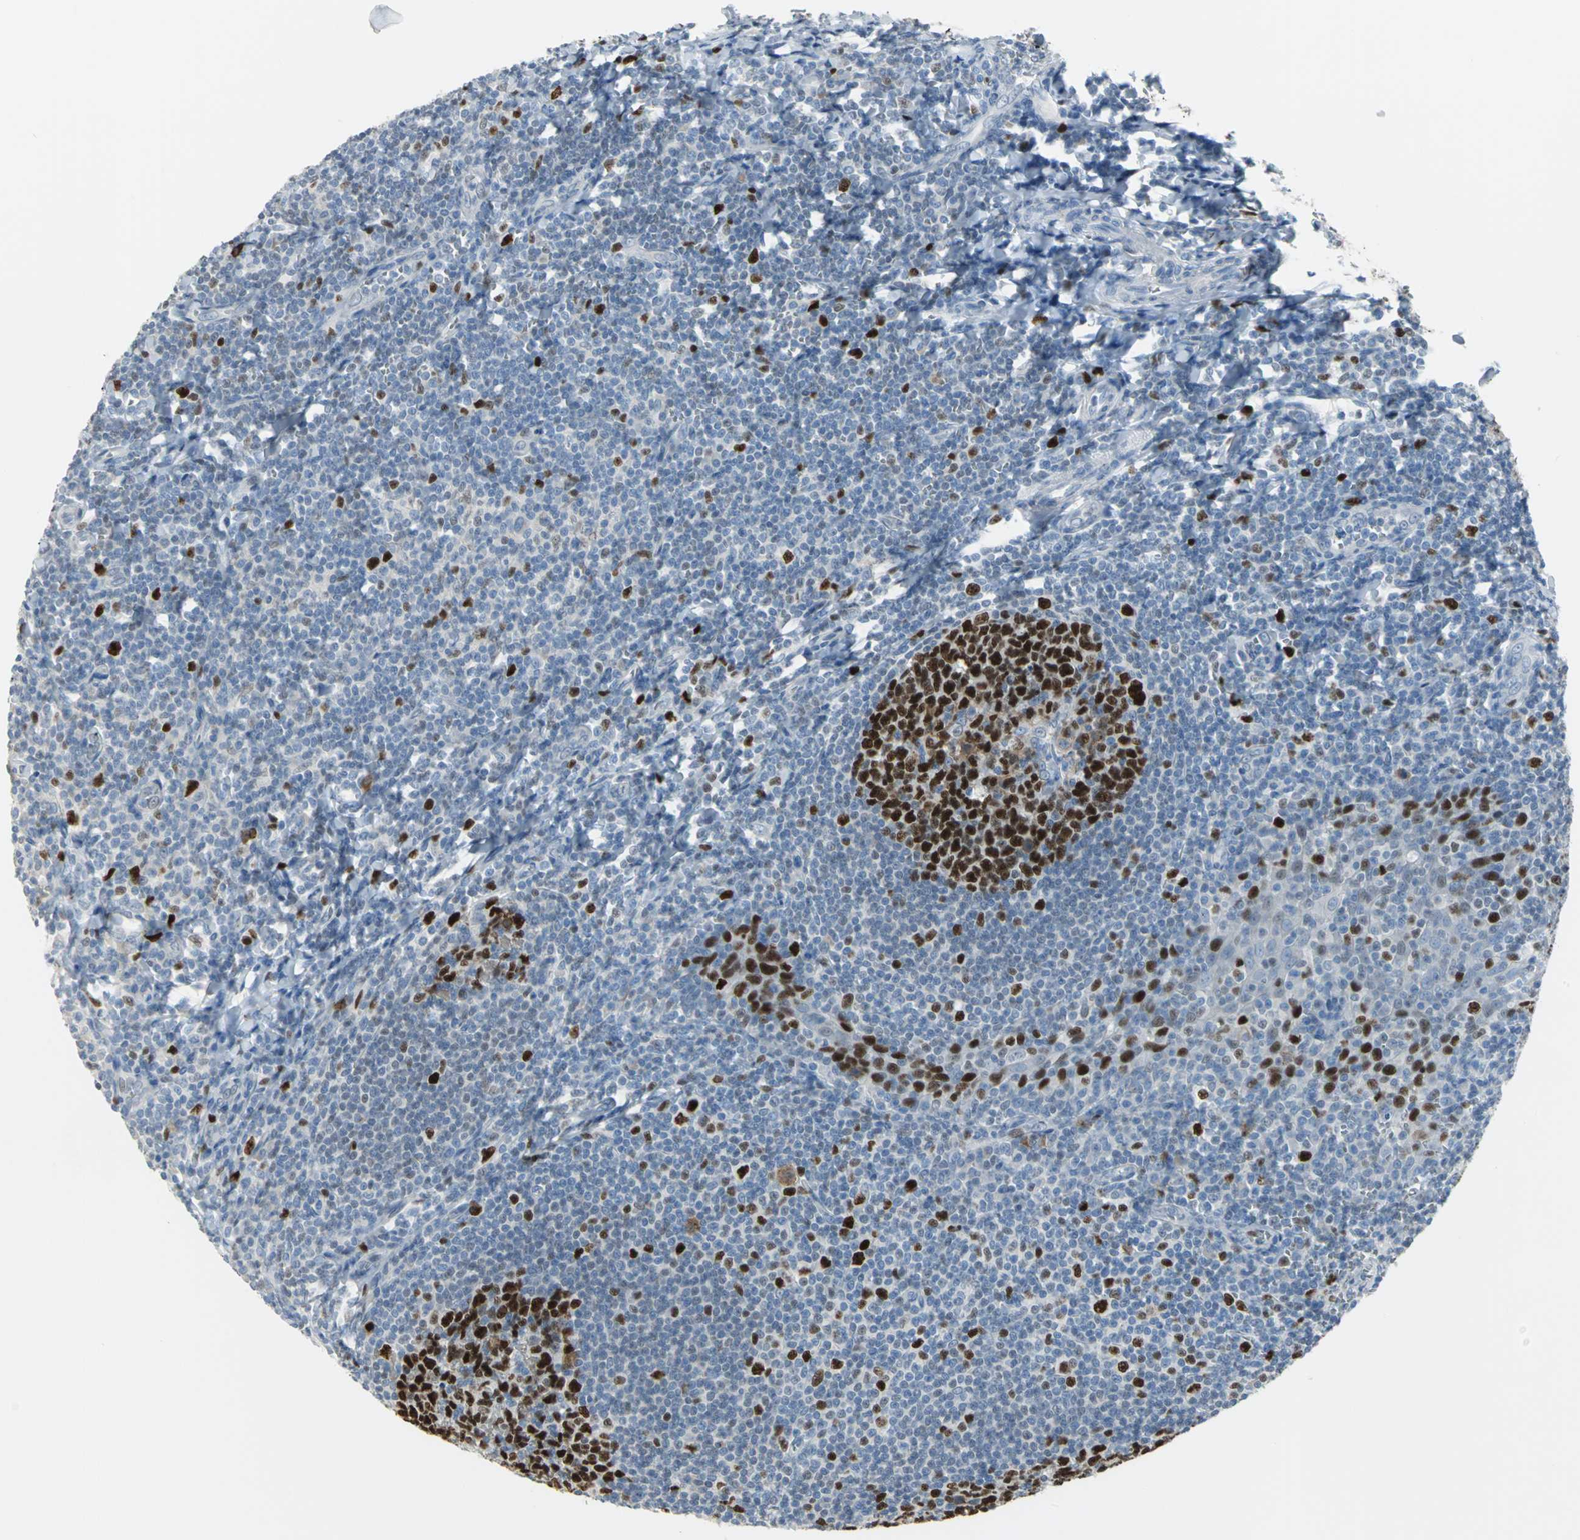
{"staining": {"intensity": "strong", "quantity": ">75%", "location": "nuclear"}, "tissue": "tonsil", "cell_type": "Germinal center cells", "image_type": "normal", "snomed": [{"axis": "morphology", "description": "Normal tissue, NOS"}, {"axis": "topography", "description": "Tonsil"}], "caption": "Protein analysis of benign tonsil displays strong nuclear staining in approximately >75% of germinal center cells. (brown staining indicates protein expression, while blue staining denotes nuclei).", "gene": "MCM3", "patient": {"sex": "male", "age": 31}}